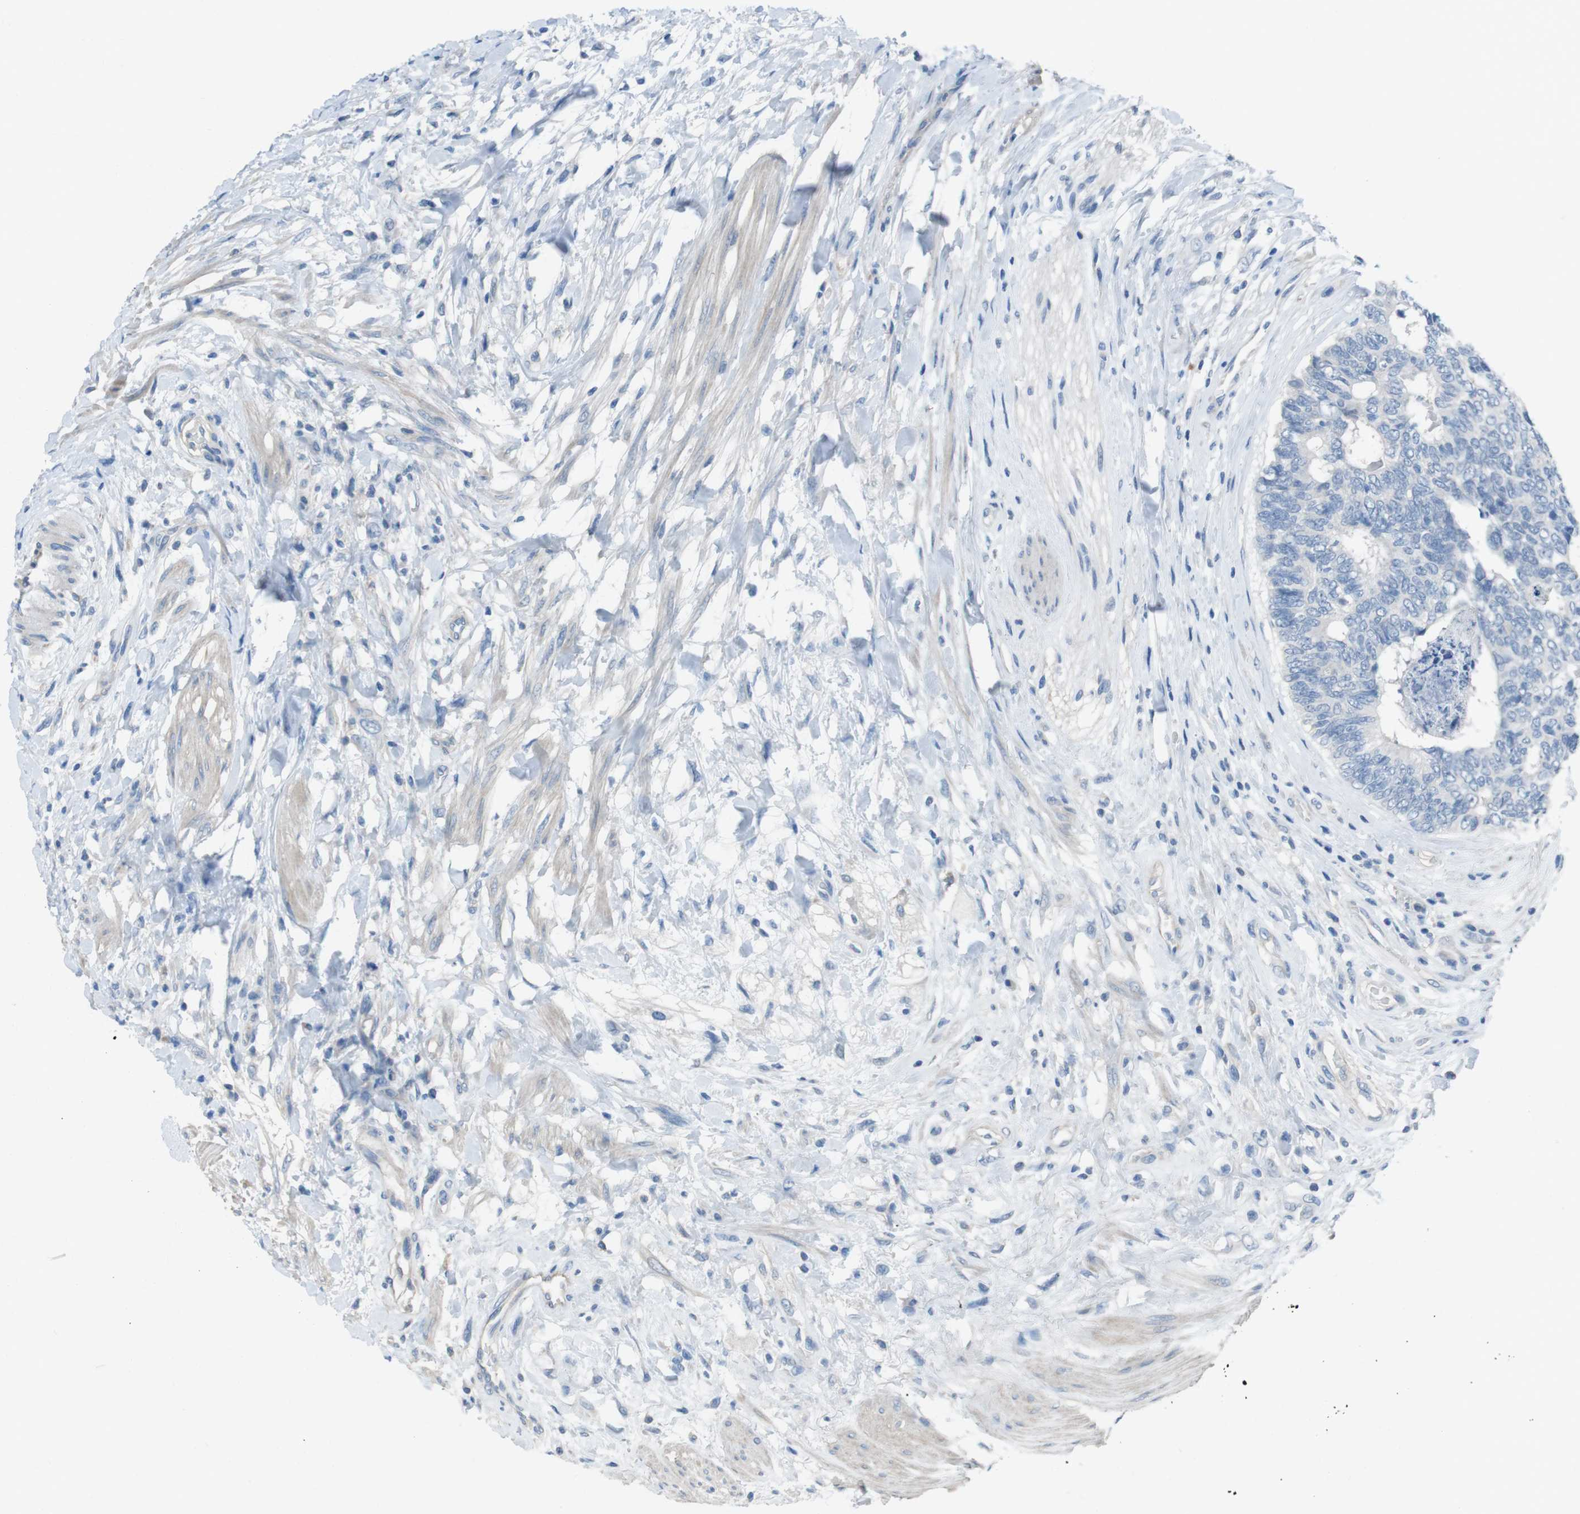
{"staining": {"intensity": "negative", "quantity": "none", "location": "none"}, "tissue": "colorectal cancer", "cell_type": "Tumor cells", "image_type": "cancer", "snomed": [{"axis": "morphology", "description": "Adenocarcinoma, NOS"}, {"axis": "topography", "description": "Rectum"}], "caption": "High magnification brightfield microscopy of colorectal cancer stained with DAB (brown) and counterstained with hematoxylin (blue): tumor cells show no significant positivity. The staining is performed using DAB (3,3'-diaminobenzidine) brown chromogen with nuclei counter-stained in using hematoxylin.", "gene": "CYP2C8", "patient": {"sex": "male", "age": 51}}